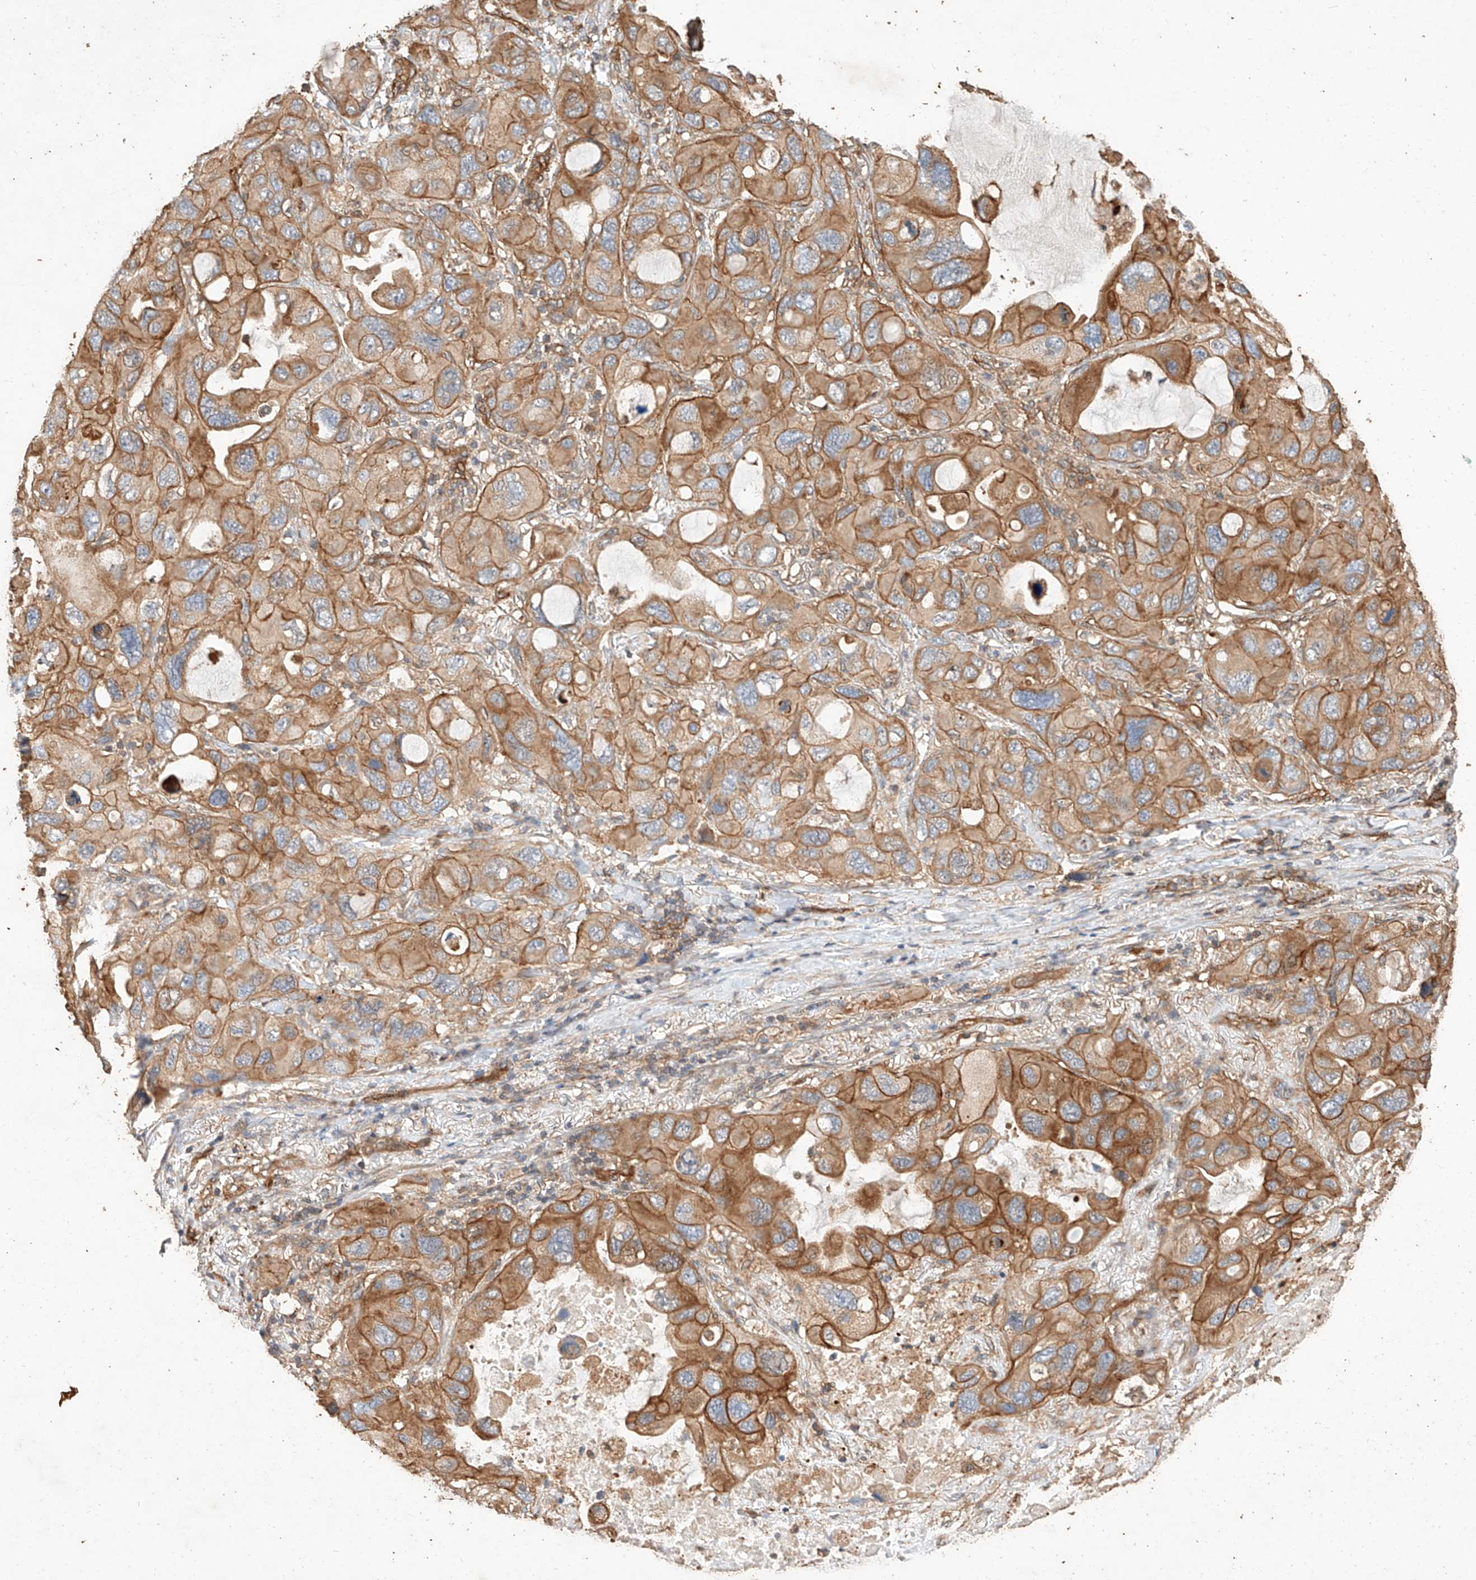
{"staining": {"intensity": "moderate", "quantity": ">75%", "location": "cytoplasmic/membranous"}, "tissue": "lung cancer", "cell_type": "Tumor cells", "image_type": "cancer", "snomed": [{"axis": "morphology", "description": "Squamous cell carcinoma, NOS"}, {"axis": "topography", "description": "Lung"}], "caption": "This is a micrograph of immunohistochemistry (IHC) staining of lung squamous cell carcinoma, which shows moderate expression in the cytoplasmic/membranous of tumor cells.", "gene": "GHDC", "patient": {"sex": "female", "age": 73}}